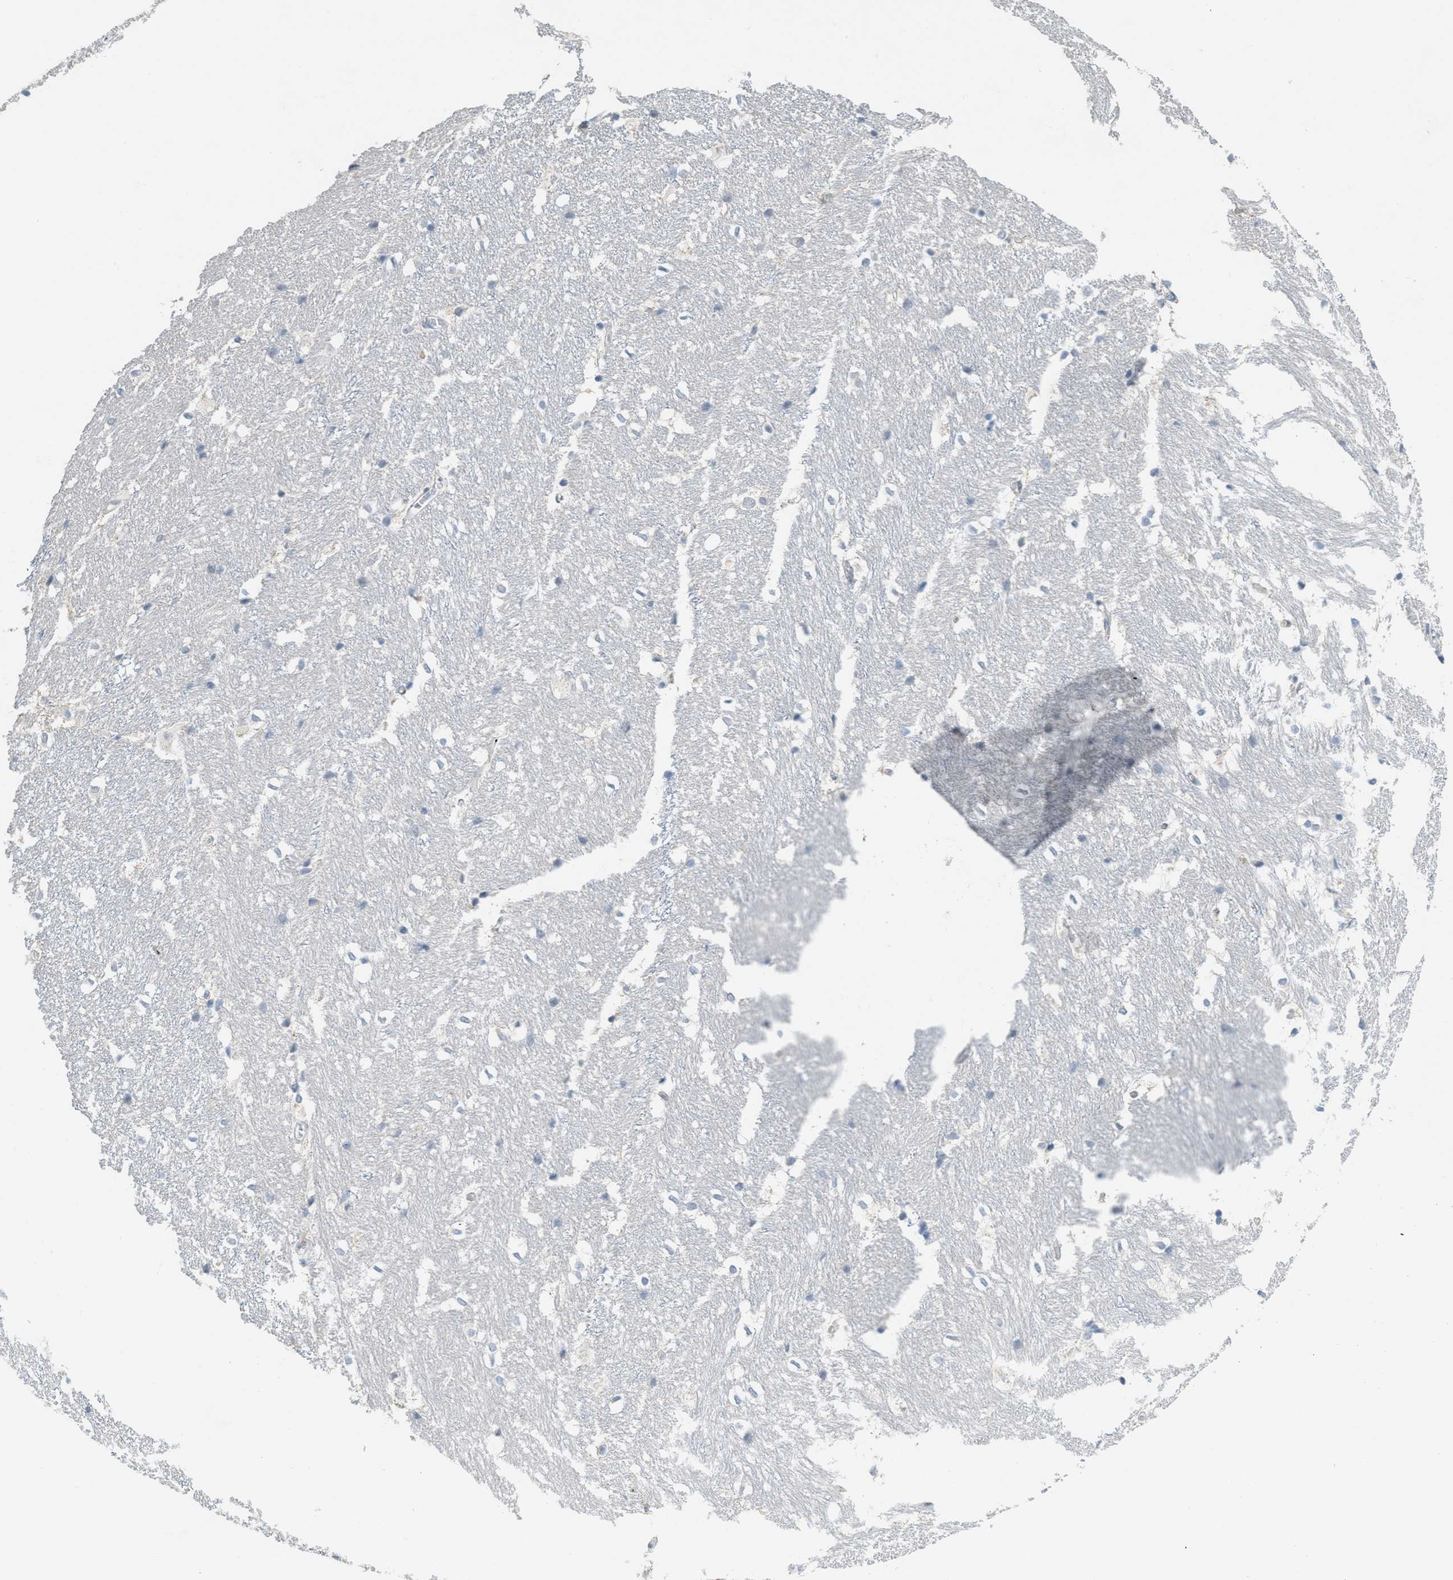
{"staining": {"intensity": "negative", "quantity": "none", "location": "none"}, "tissue": "hippocampus", "cell_type": "Glial cells", "image_type": "normal", "snomed": [{"axis": "morphology", "description": "Normal tissue, NOS"}, {"axis": "topography", "description": "Hippocampus"}], "caption": "This micrograph is of benign hippocampus stained with IHC to label a protein in brown with the nuclei are counter-stained blue. There is no staining in glial cells. (DAB immunohistochemistry, high magnification).", "gene": "TXNDC2", "patient": {"sex": "female", "age": 19}}